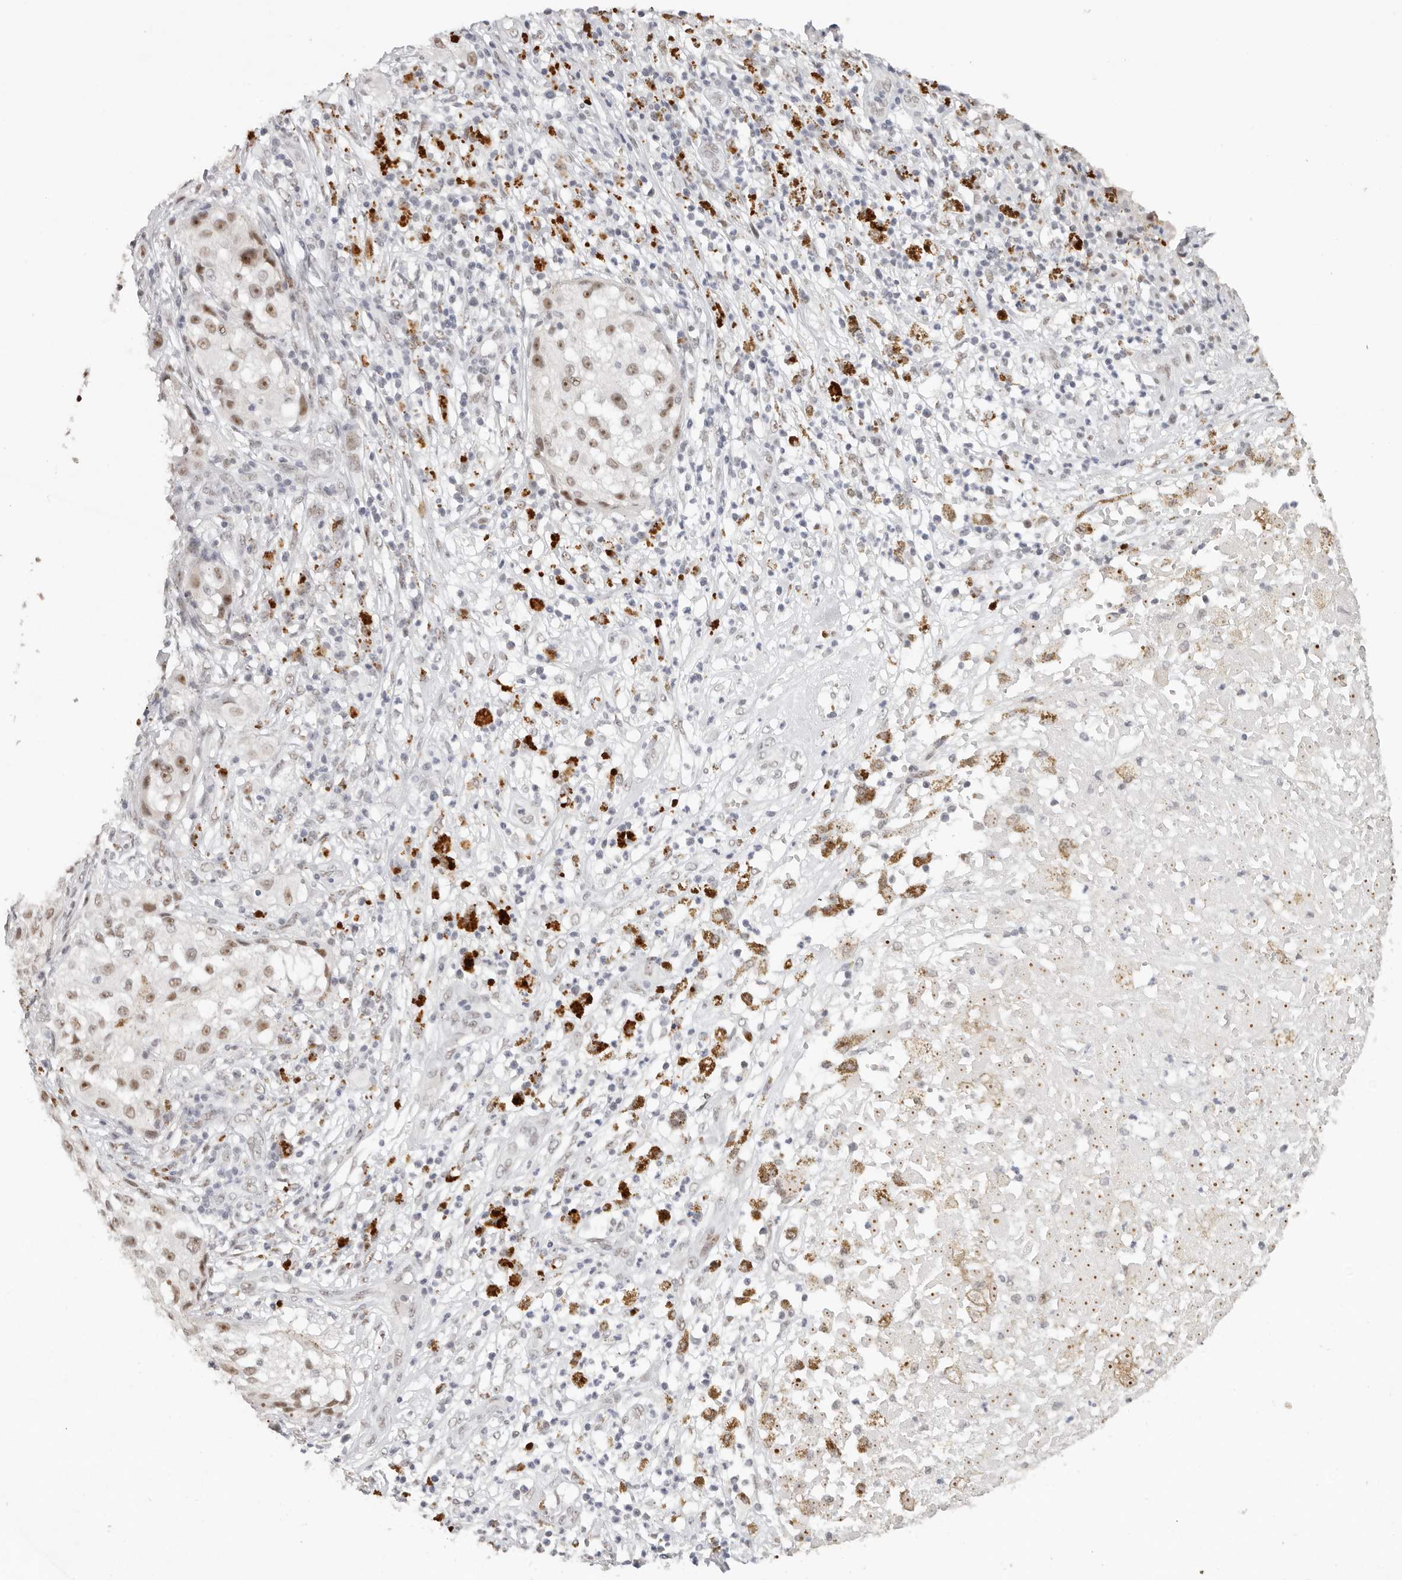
{"staining": {"intensity": "moderate", "quantity": ">75%", "location": "nuclear"}, "tissue": "melanoma", "cell_type": "Tumor cells", "image_type": "cancer", "snomed": [{"axis": "morphology", "description": "Necrosis, NOS"}, {"axis": "morphology", "description": "Malignant melanoma, NOS"}, {"axis": "topography", "description": "Skin"}], "caption": "A histopathology image of malignant melanoma stained for a protein exhibits moderate nuclear brown staining in tumor cells. The protein of interest is stained brown, and the nuclei are stained in blue (DAB (3,3'-diaminobenzidine) IHC with brightfield microscopy, high magnification).", "gene": "LARP7", "patient": {"sex": "female", "age": 87}}